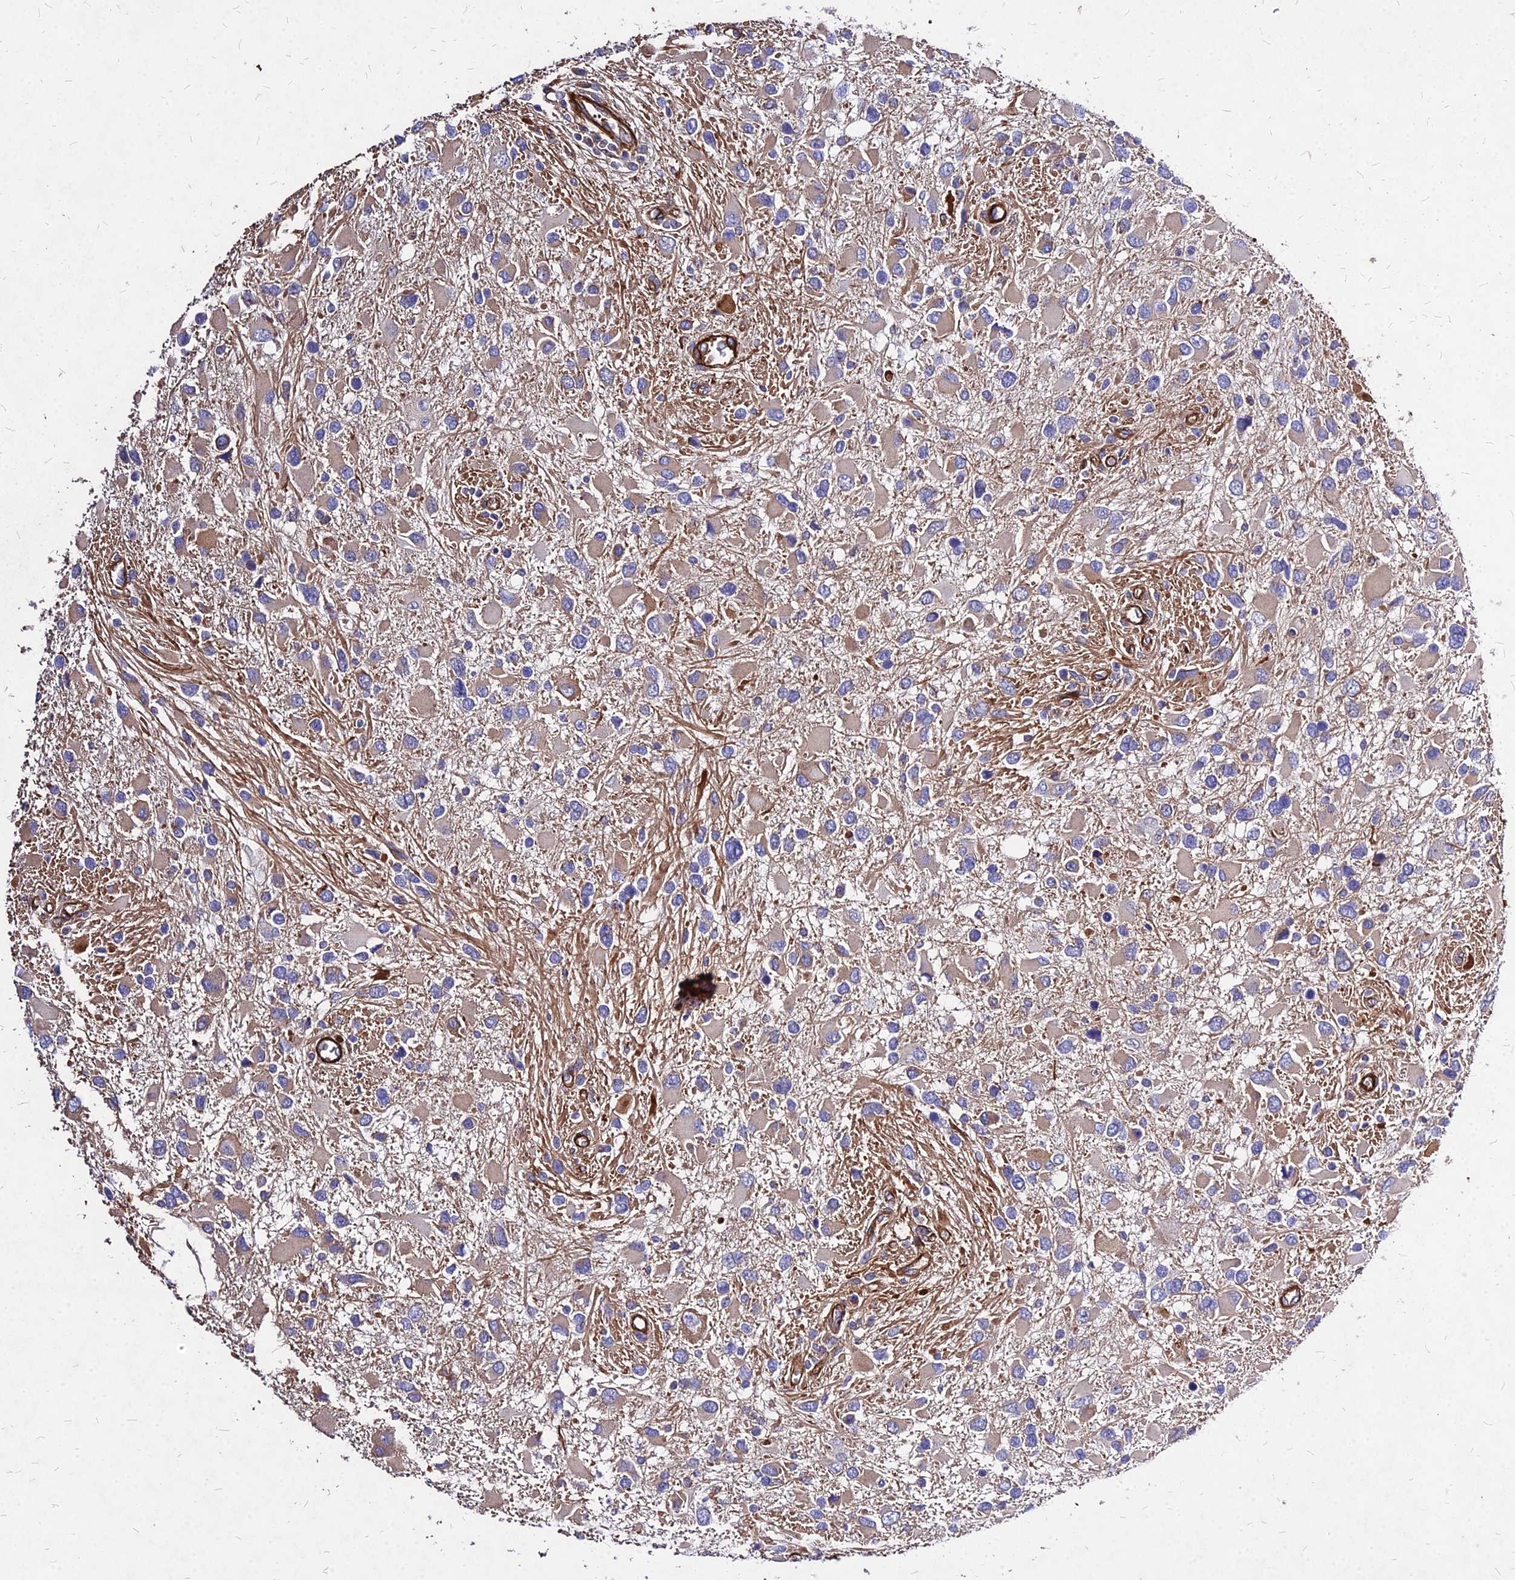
{"staining": {"intensity": "weak", "quantity": ">75%", "location": "cytoplasmic/membranous"}, "tissue": "glioma", "cell_type": "Tumor cells", "image_type": "cancer", "snomed": [{"axis": "morphology", "description": "Glioma, malignant, High grade"}, {"axis": "topography", "description": "Brain"}], "caption": "Tumor cells reveal low levels of weak cytoplasmic/membranous expression in about >75% of cells in high-grade glioma (malignant).", "gene": "EFCC1", "patient": {"sex": "male", "age": 53}}